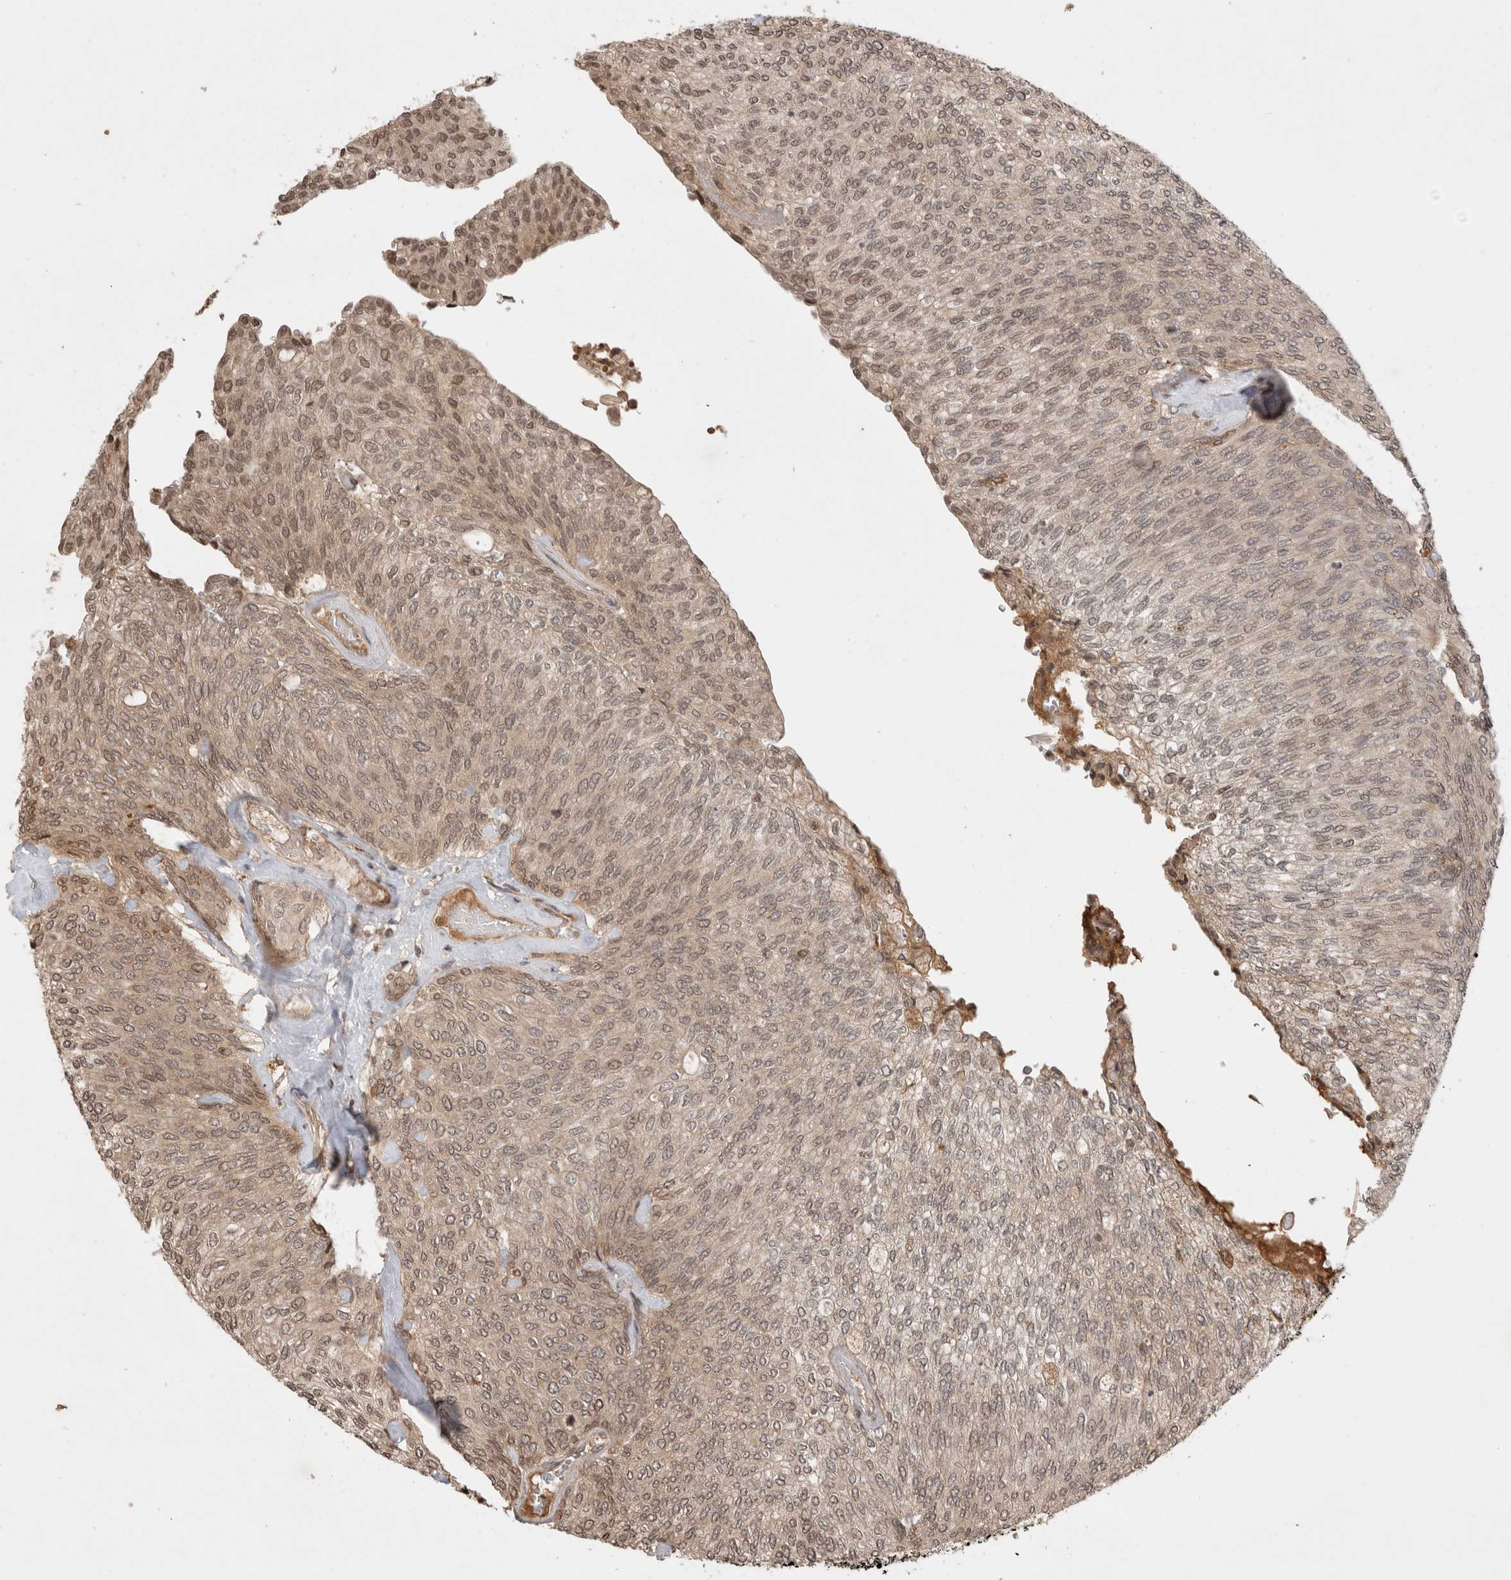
{"staining": {"intensity": "moderate", "quantity": ">75%", "location": "cytoplasmic/membranous,nuclear"}, "tissue": "urothelial cancer", "cell_type": "Tumor cells", "image_type": "cancer", "snomed": [{"axis": "morphology", "description": "Urothelial carcinoma, Low grade"}, {"axis": "topography", "description": "Urinary bladder"}], "caption": "Human urothelial carcinoma (low-grade) stained with a brown dye displays moderate cytoplasmic/membranous and nuclear positive positivity in about >75% of tumor cells.", "gene": "PRMT3", "patient": {"sex": "female", "age": 79}}